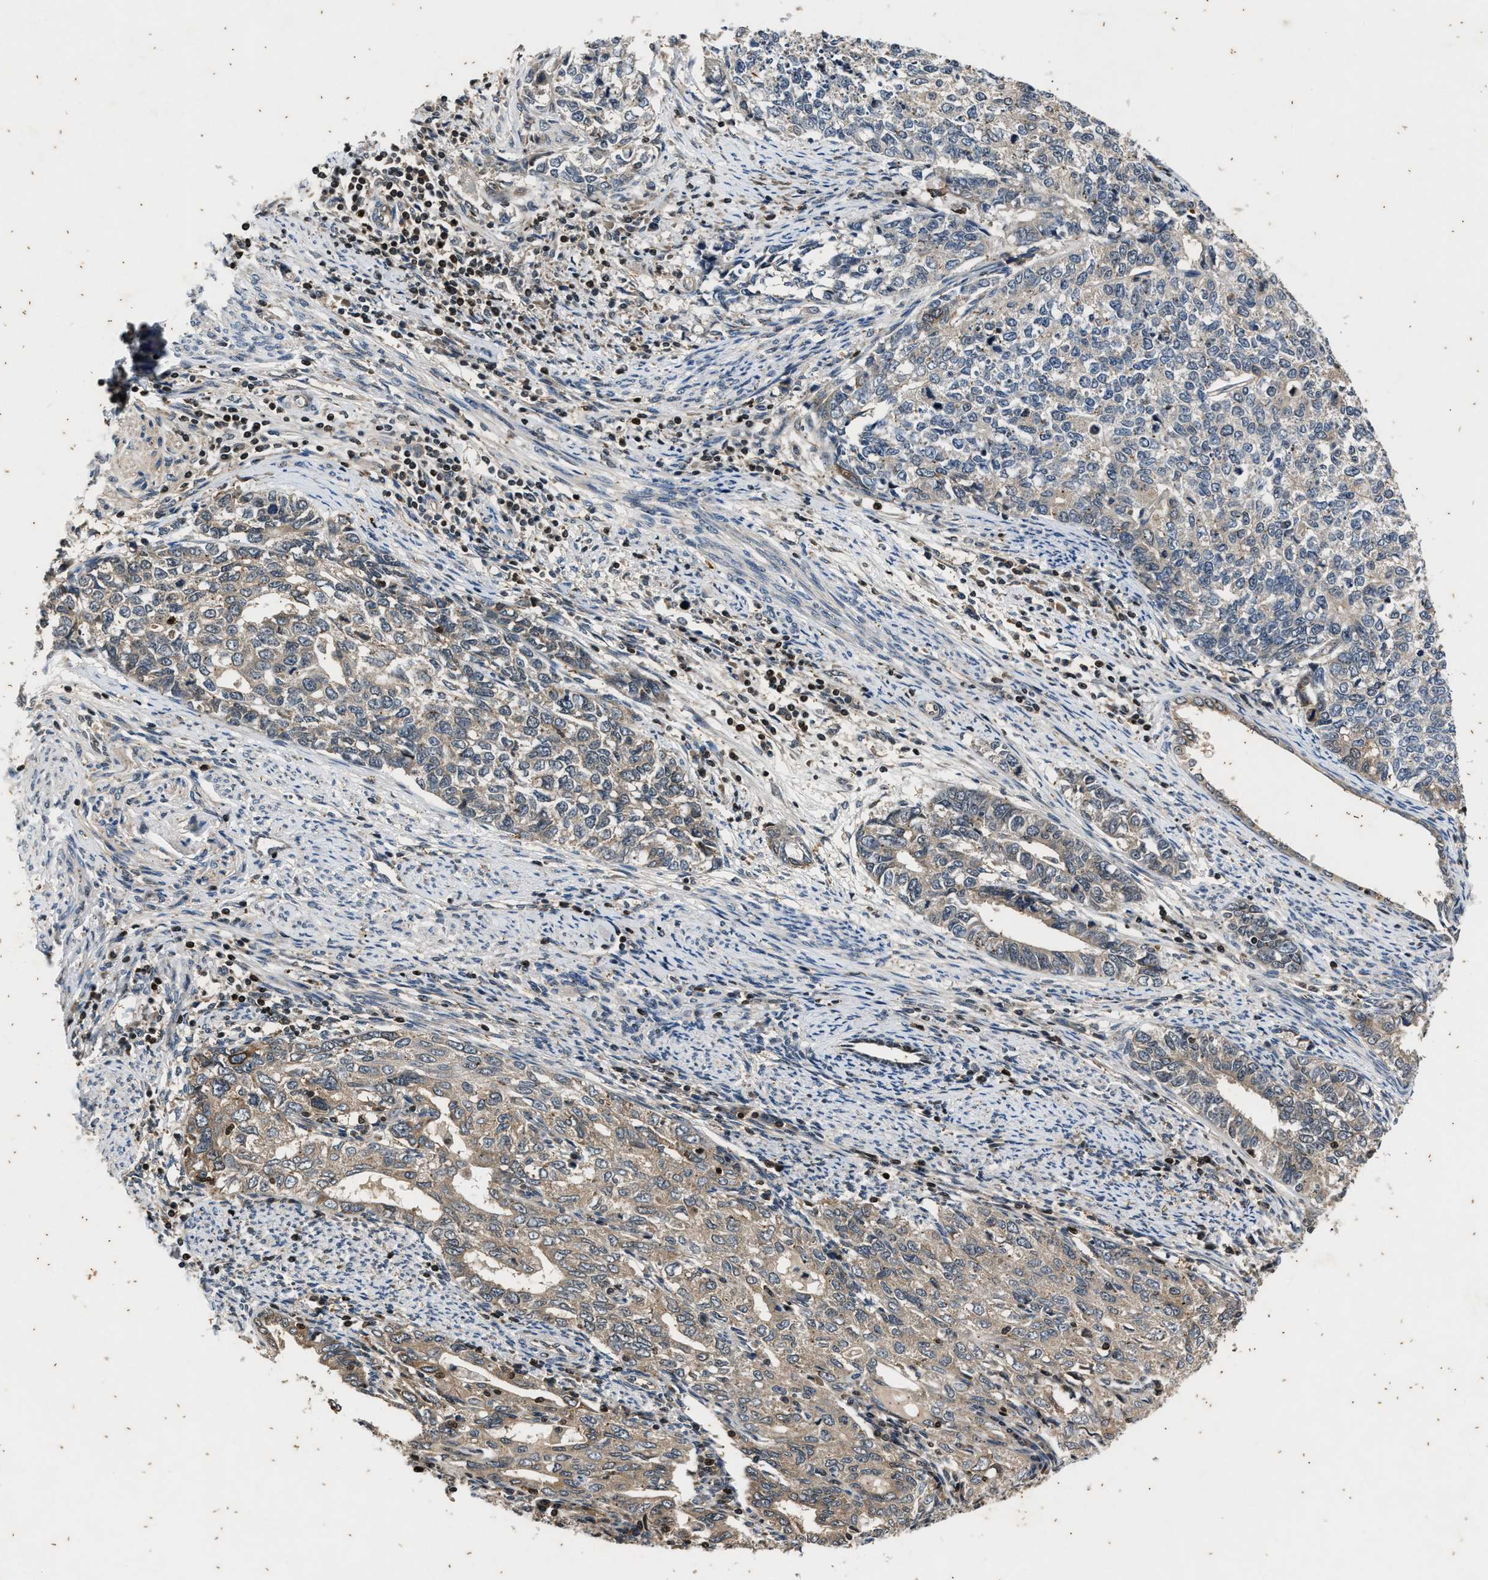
{"staining": {"intensity": "weak", "quantity": "<25%", "location": "cytoplasmic/membranous"}, "tissue": "cervical cancer", "cell_type": "Tumor cells", "image_type": "cancer", "snomed": [{"axis": "morphology", "description": "Squamous cell carcinoma, NOS"}, {"axis": "topography", "description": "Cervix"}], "caption": "Cervical cancer (squamous cell carcinoma) was stained to show a protein in brown. There is no significant expression in tumor cells. Brightfield microscopy of immunohistochemistry (IHC) stained with DAB (brown) and hematoxylin (blue), captured at high magnification.", "gene": "PTPN7", "patient": {"sex": "female", "age": 63}}